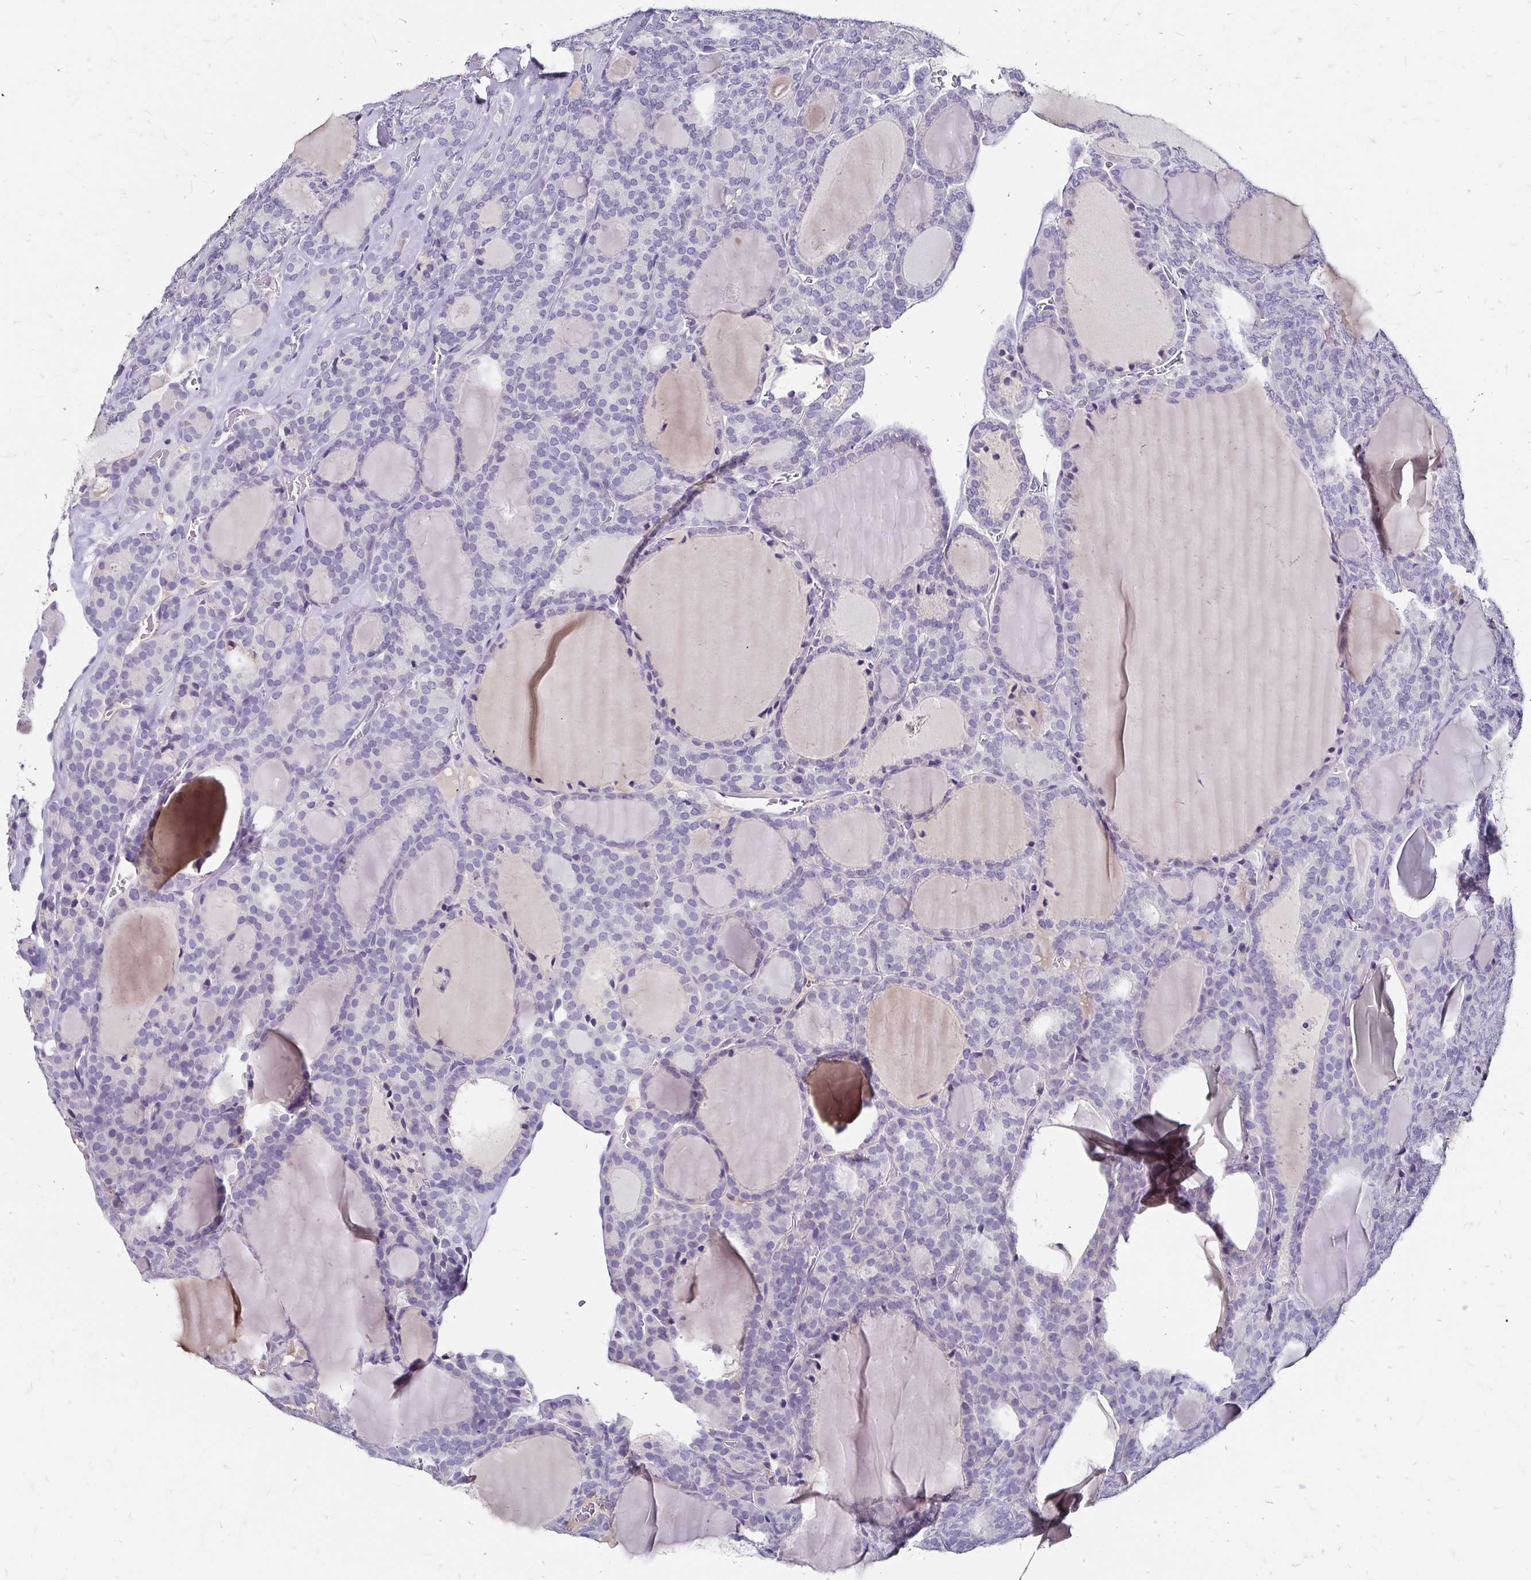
{"staining": {"intensity": "negative", "quantity": "none", "location": "none"}, "tissue": "thyroid cancer", "cell_type": "Tumor cells", "image_type": "cancer", "snomed": [{"axis": "morphology", "description": "Follicular adenoma carcinoma, NOS"}, {"axis": "topography", "description": "Thyroid gland"}], "caption": "Human thyroid cancer (follicular adenoma carcinoma) stained for a protein using immunohistochemistry (IHC) displays no staining in tumor cells.", "gene": "SCG3", "patient": {"sex": "male", "age": 74}}